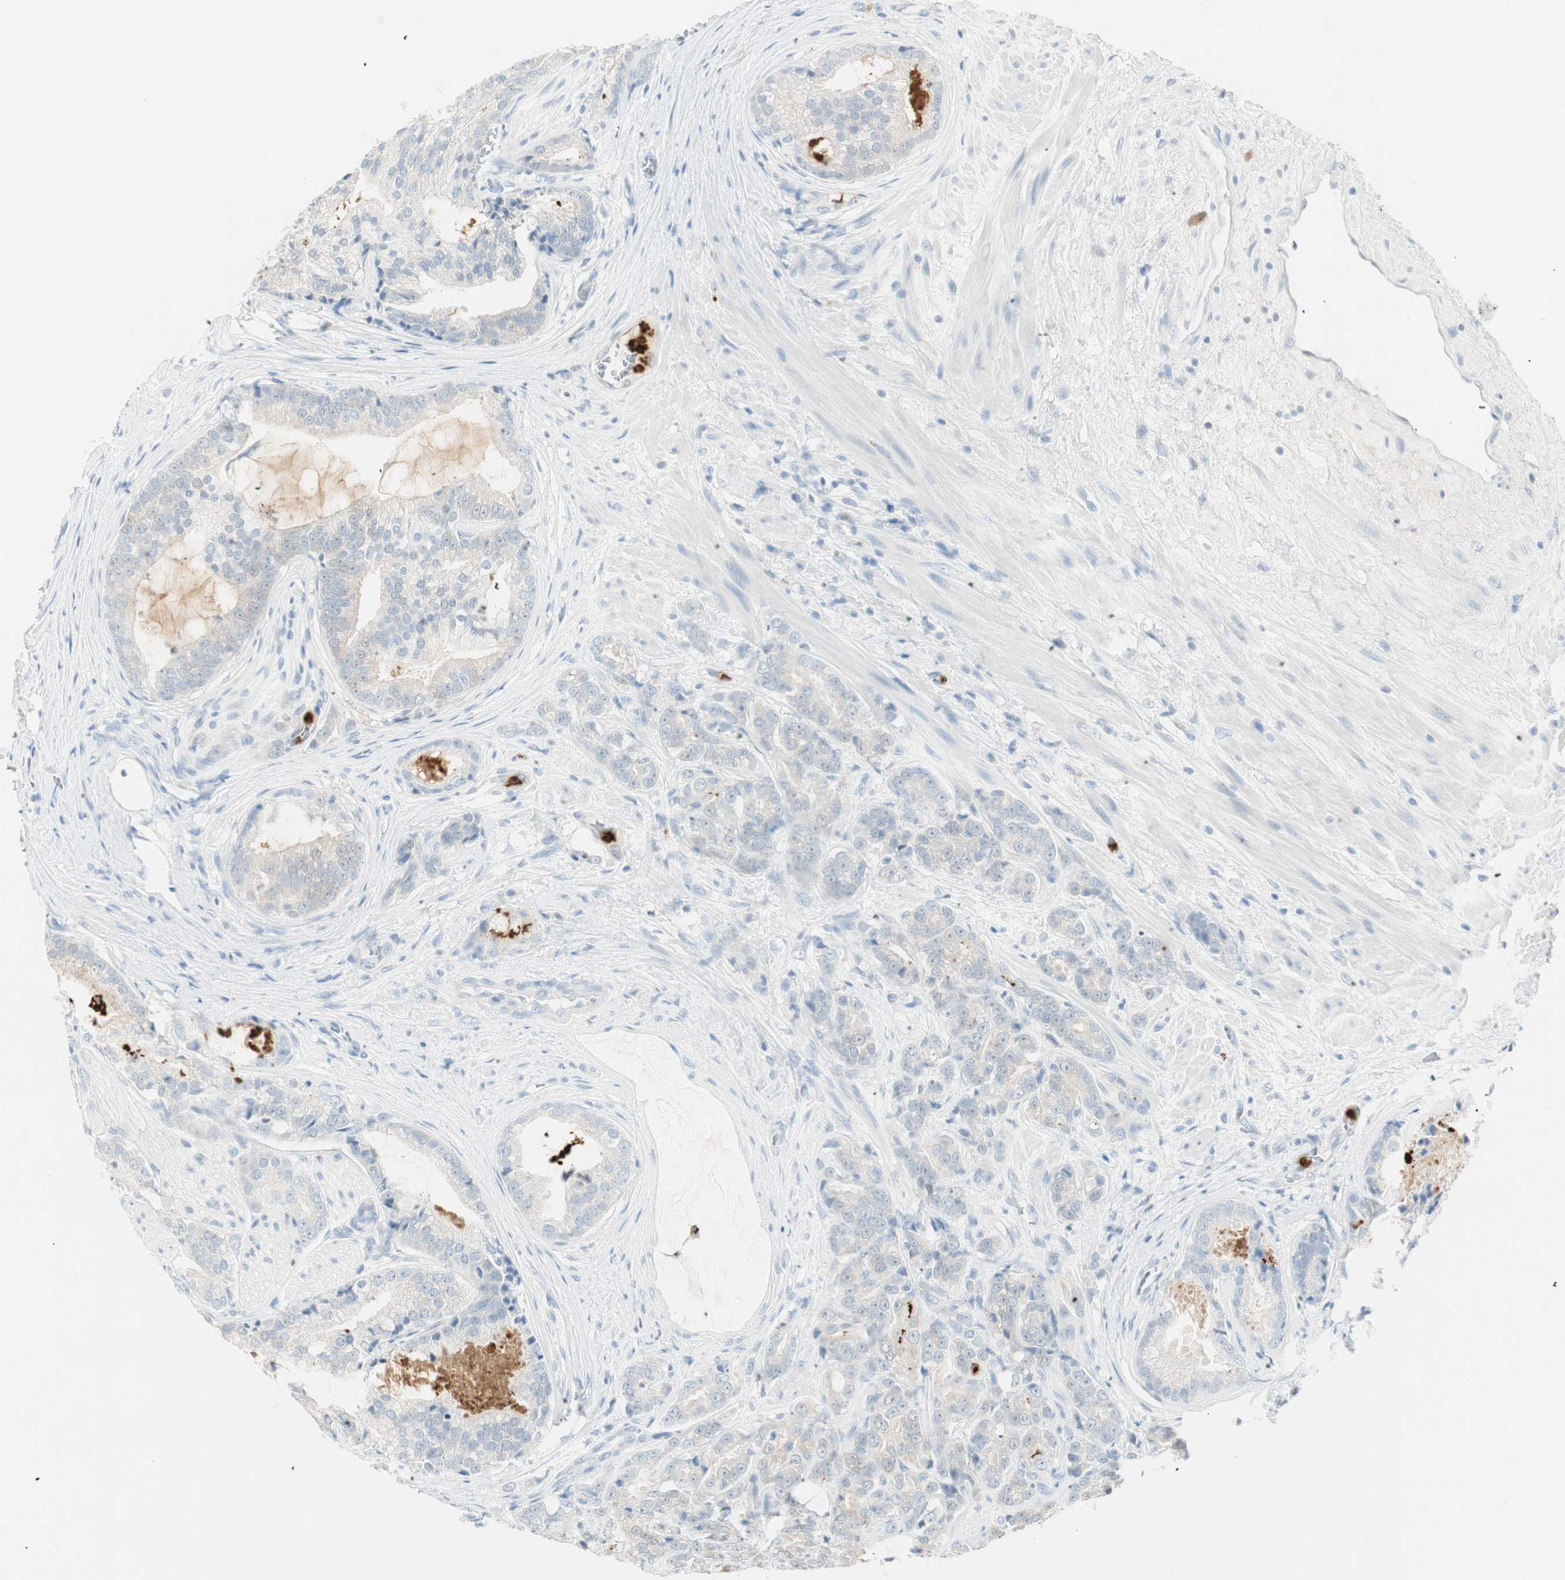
{"staining": {"intensity": "negative", "quantity": "none", "location": "none"}, "tissue": "prostate cancer", "cell_type": "Tumor cells", "image_type": "cancer", "snomed": [{"axis": "morphology", "description": "Adenocarcinoma, Low grade"}, {"axis": "topography", "description": "Prostate"}], "caption": "Immunohistochemistry (IHC) of prostate cancer (low-grade adenocarcinoma) exhibits no positivity in tumor cells. (IHC, brightfield microscopy, high magnification).", "gene": "PRTN3", "patient": {"sex": "male", "age": 58}}